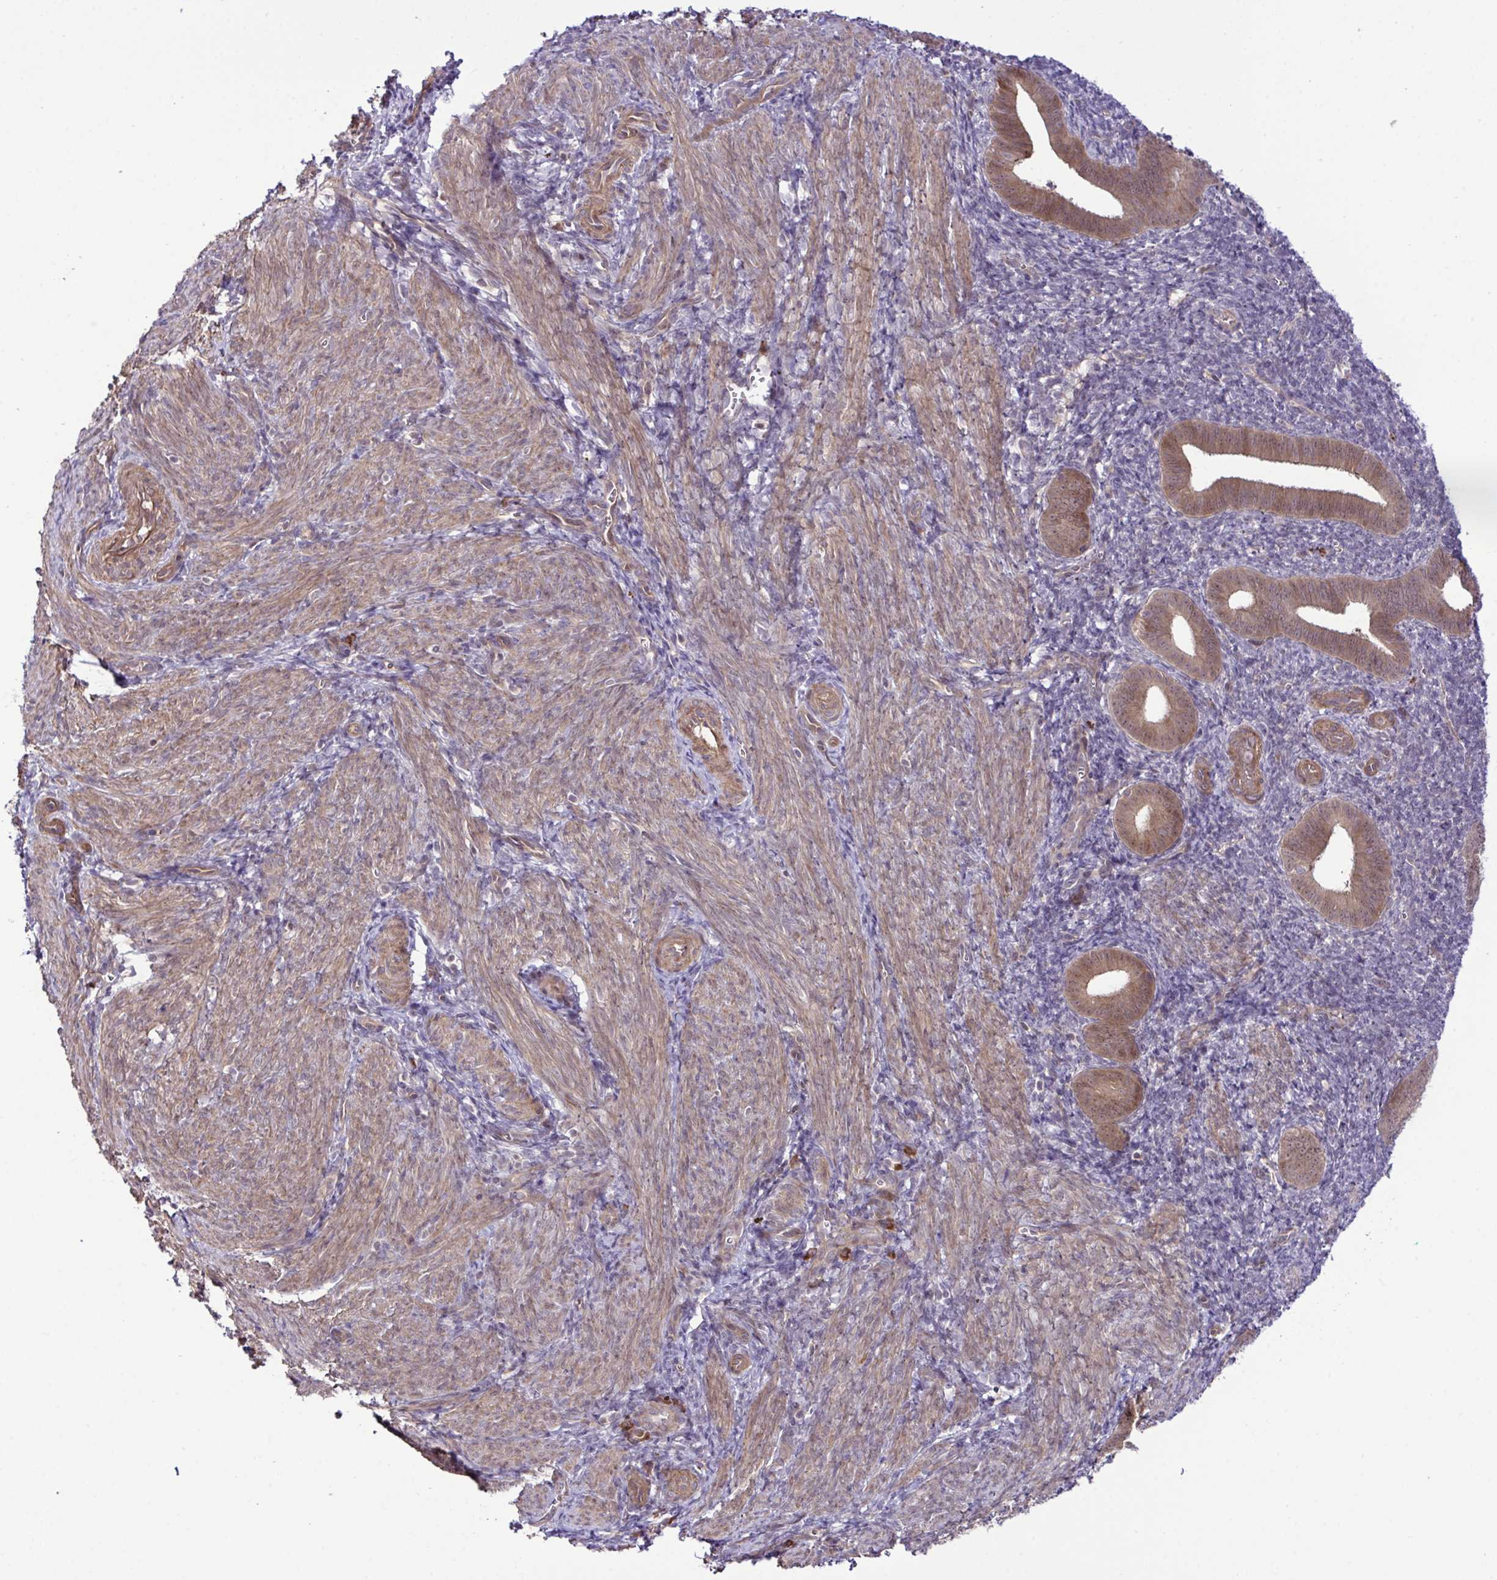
{"staining": {"intensity": "negative", "quantity": "none", "location": "none"}, "tissue": "endometrium", "cell_type": "Cells in endometrial stroma", "image_type": "normal", "snomed": [{"axis": "morphology", "description": "Normal tissue, NOS"}, {"axis": "topography", "description": "Endometrium"}], "caption": "Protein analysis of unremarkable endometrium shows no significant positivity in cells in endometrial stroma. (DAB (3,3'-diaminobenzidine) immunohistochemistry with hematoxylin counter stain).", "gene": "CMPK1", "patient": {"sex": "female", "age": 25}}